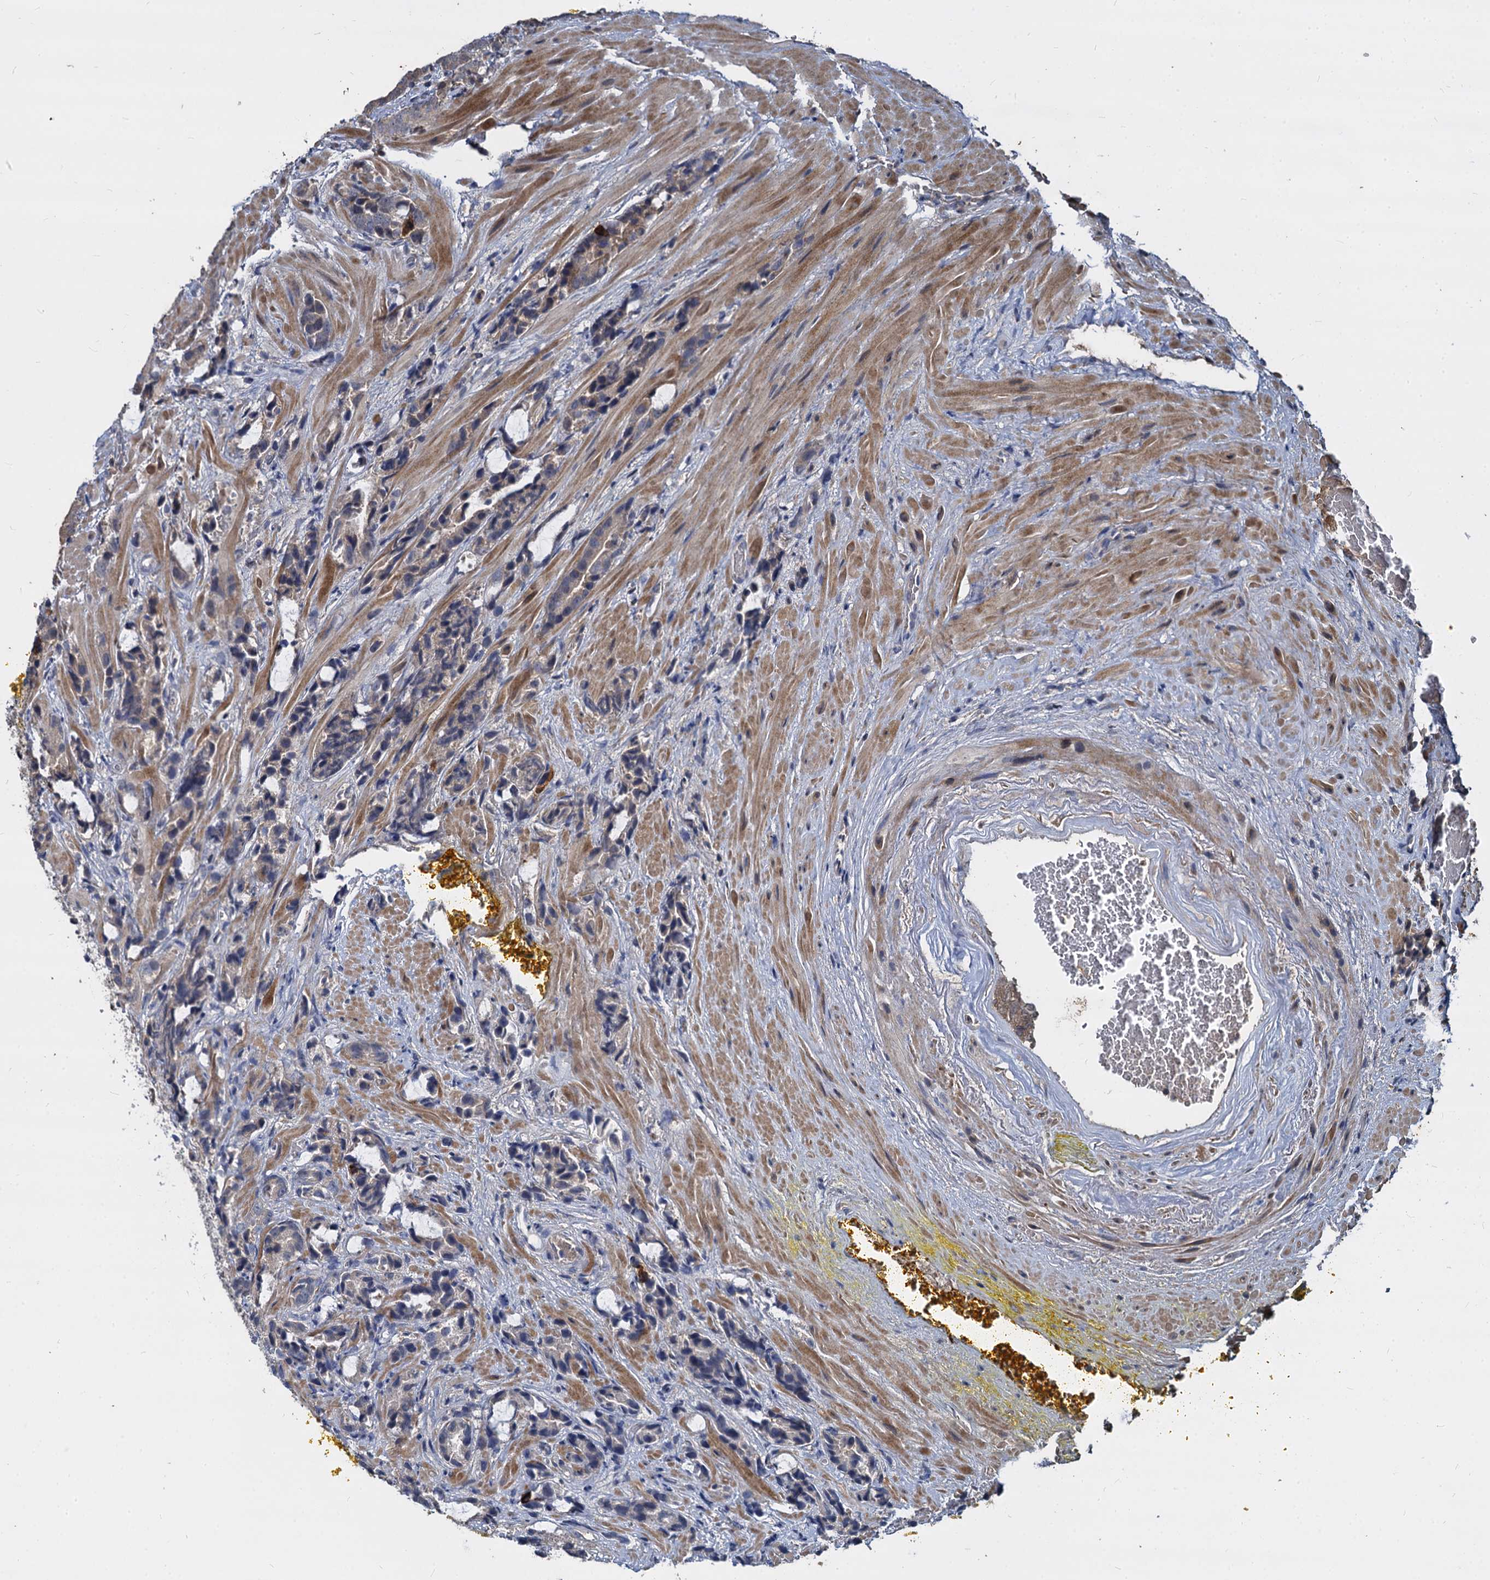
{"staining": {"intensity": "weak", "quantity": "25%-75%", "location": "cytoplasmic/membranous"}, "tissue": "prostate cancer", "cell_type": "Tumor cells", "image_type": "cancer", "snomed": [{"axis": "morphology", "description": "Adenocarcinoma, High grade"}, {"axis": "topography", "description": "Prostate and seminal vesicle, NOS"}], "caption": "Immunohistochemical staining of human prostate high-grade adenocarcinoma exhibits weak cytoplasmic/membranous protein expression in about 25%-75% of tumor cells. The staining was performed using DAB (3,3'-diaminobenzidine) to visualize the protein expression in brown, while the nuclei were stained in blue with hematoxylin (Magnification: 20x).", "gene": "CCDC184", "patient": {"sex": "male", "age": 67}}